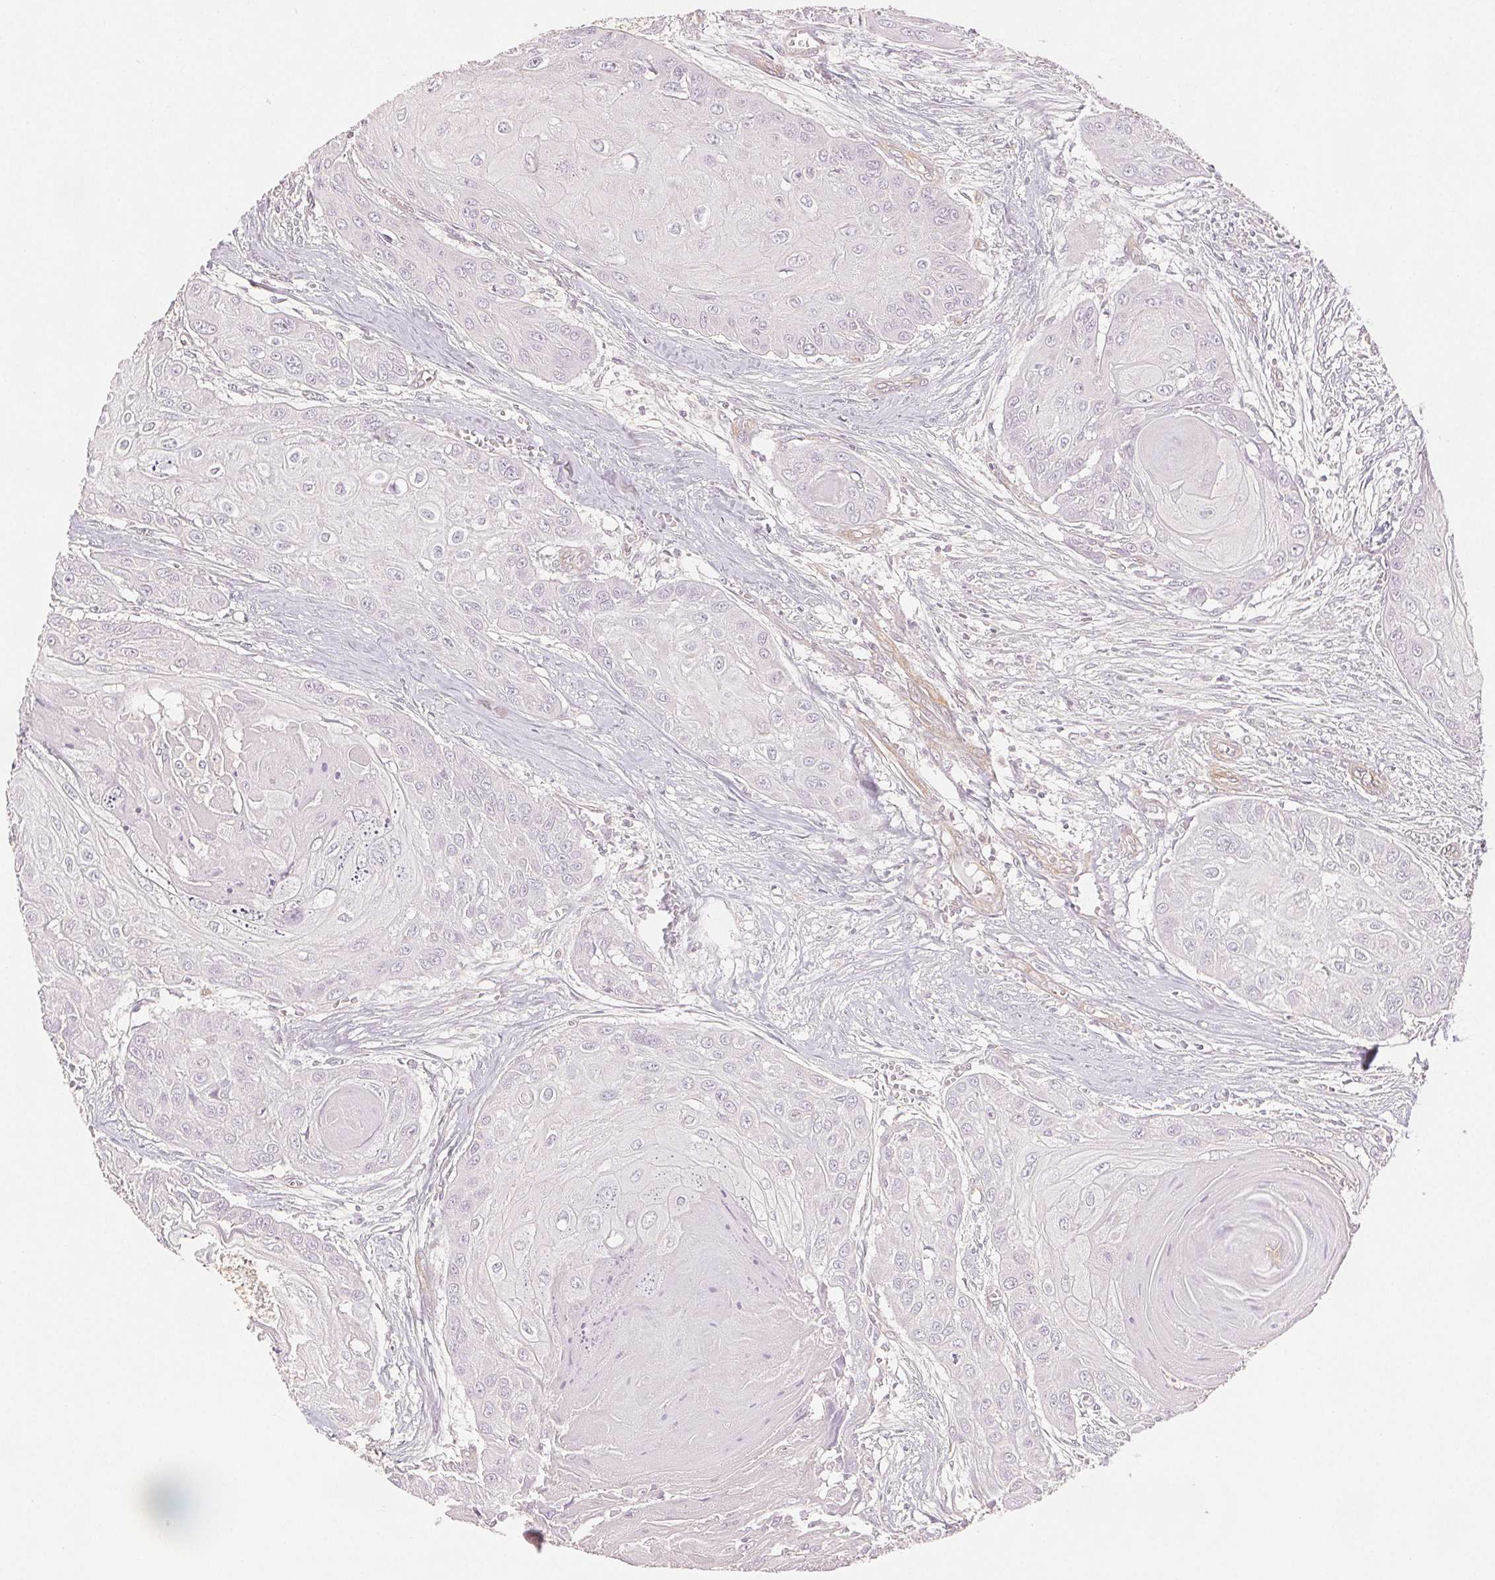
{"staining": {"intensity": "negative", "quantity": "none", "location": "none"}, "tissue": "head and neck cancer", "cell_type": "Tumor cells", "image_type": "cancer", "snomed": [{"axis": "morphology", "description": "Squamous cell carcinoma, NOS"}, {"axis": "topography", "description": "Oral tissue"}, {"axis": "topography", "description": "Head-Neck"}], "caption": "IHC photomicrograph of human head and neck squamous cell carcinoma stained for a protein (brown), which reveals no expression in tumor cells. (Stains: DAB (3,3'-diaminobenzidine) immunohistochemistry (IHC) with hematoxylin counter stain, Microscopy: brightfield microscopy at high magnification).", "gene": "DIAPH2", "patient": {"sex": "male", "age": 71}}